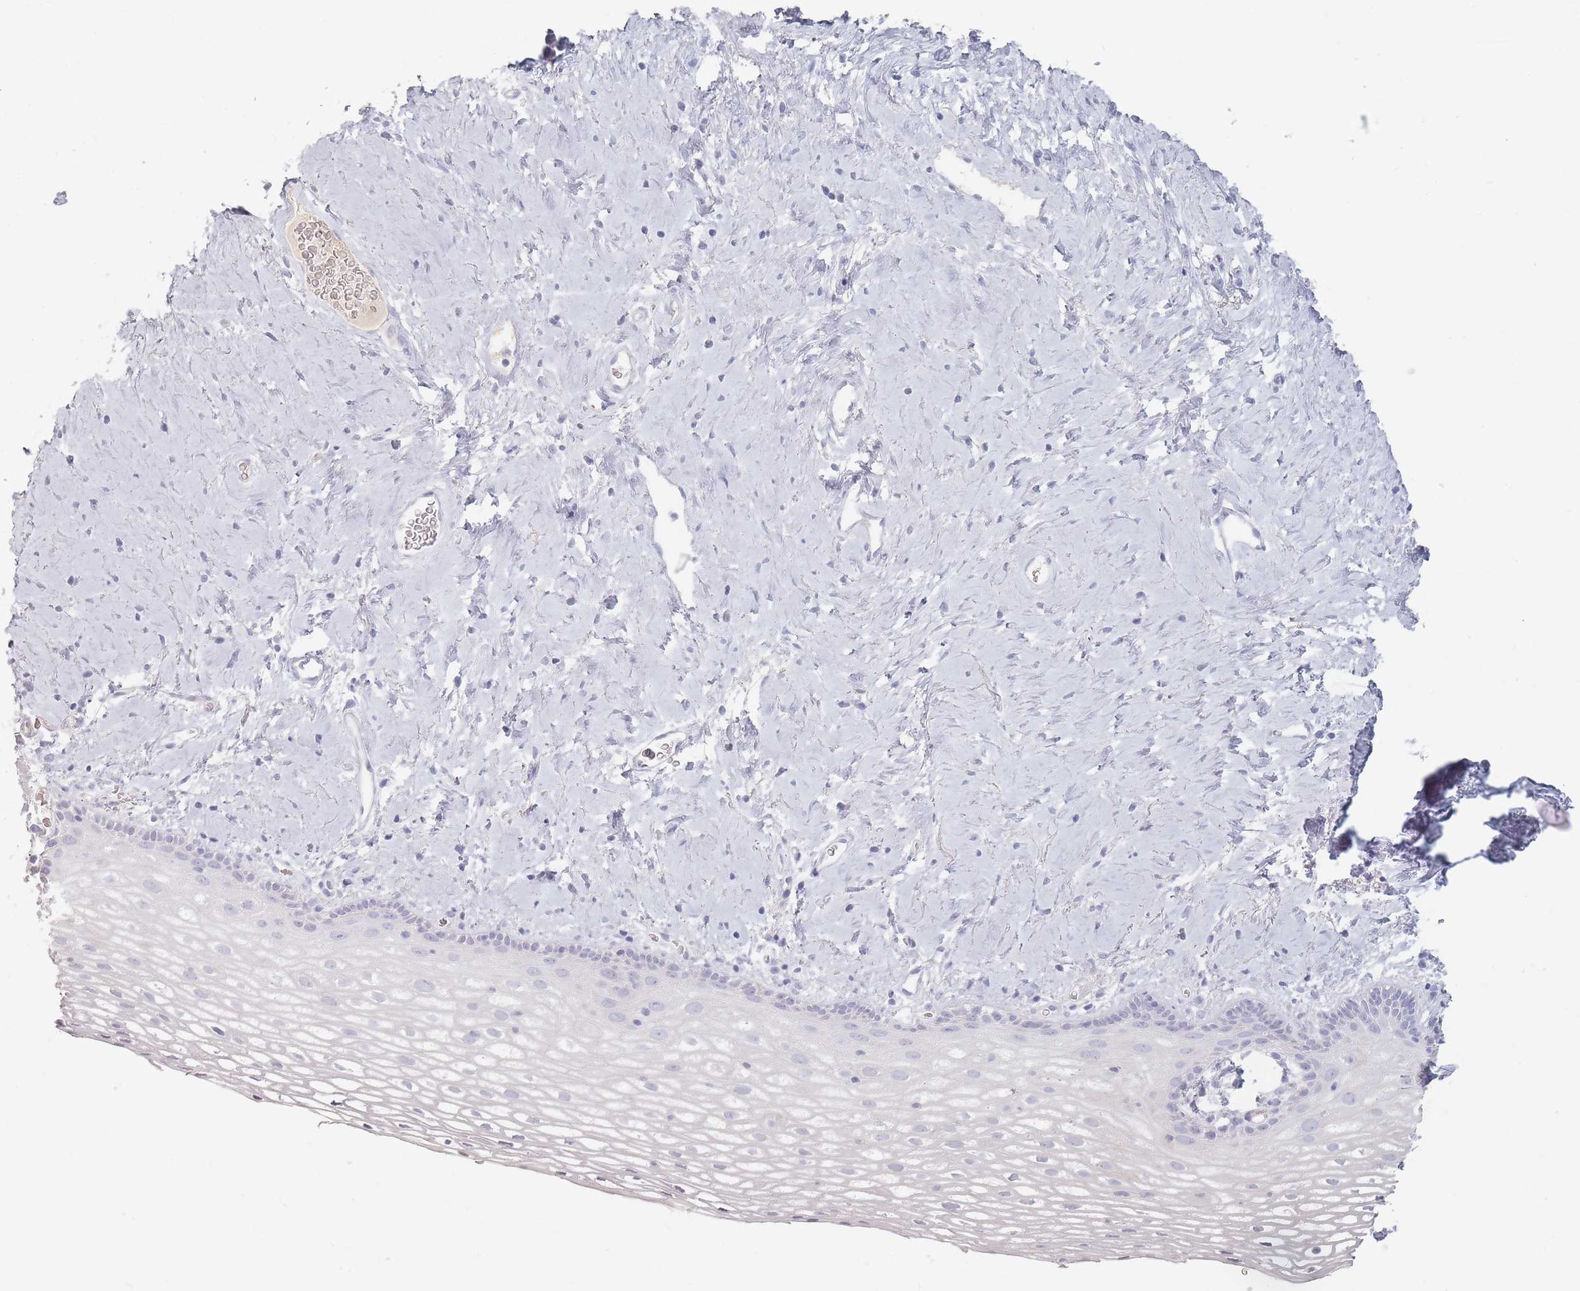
{"staining": {"intensity": "negative", "quantity": "none", "location": "none"}, "tissue": "vagina", "cell_type": "Squamous epithelial cells", "image_type": "normal", "snomed": [{"axis": "morphology", "description": "Normal tissue, NOS"}, {"axis": "morphology", "description": "Adenocarcinoma, NOS"}, {"axis": "topography", "description": "Rectum"}, {"axis": "topography", "description": "Vagina"}], "caption": "Immunohistochemistry of unremarkable human vagina shows no staining in squamous epithelial cells.", "gene": "HELZ2", "patient": {"sex": "female", "age": 71}}